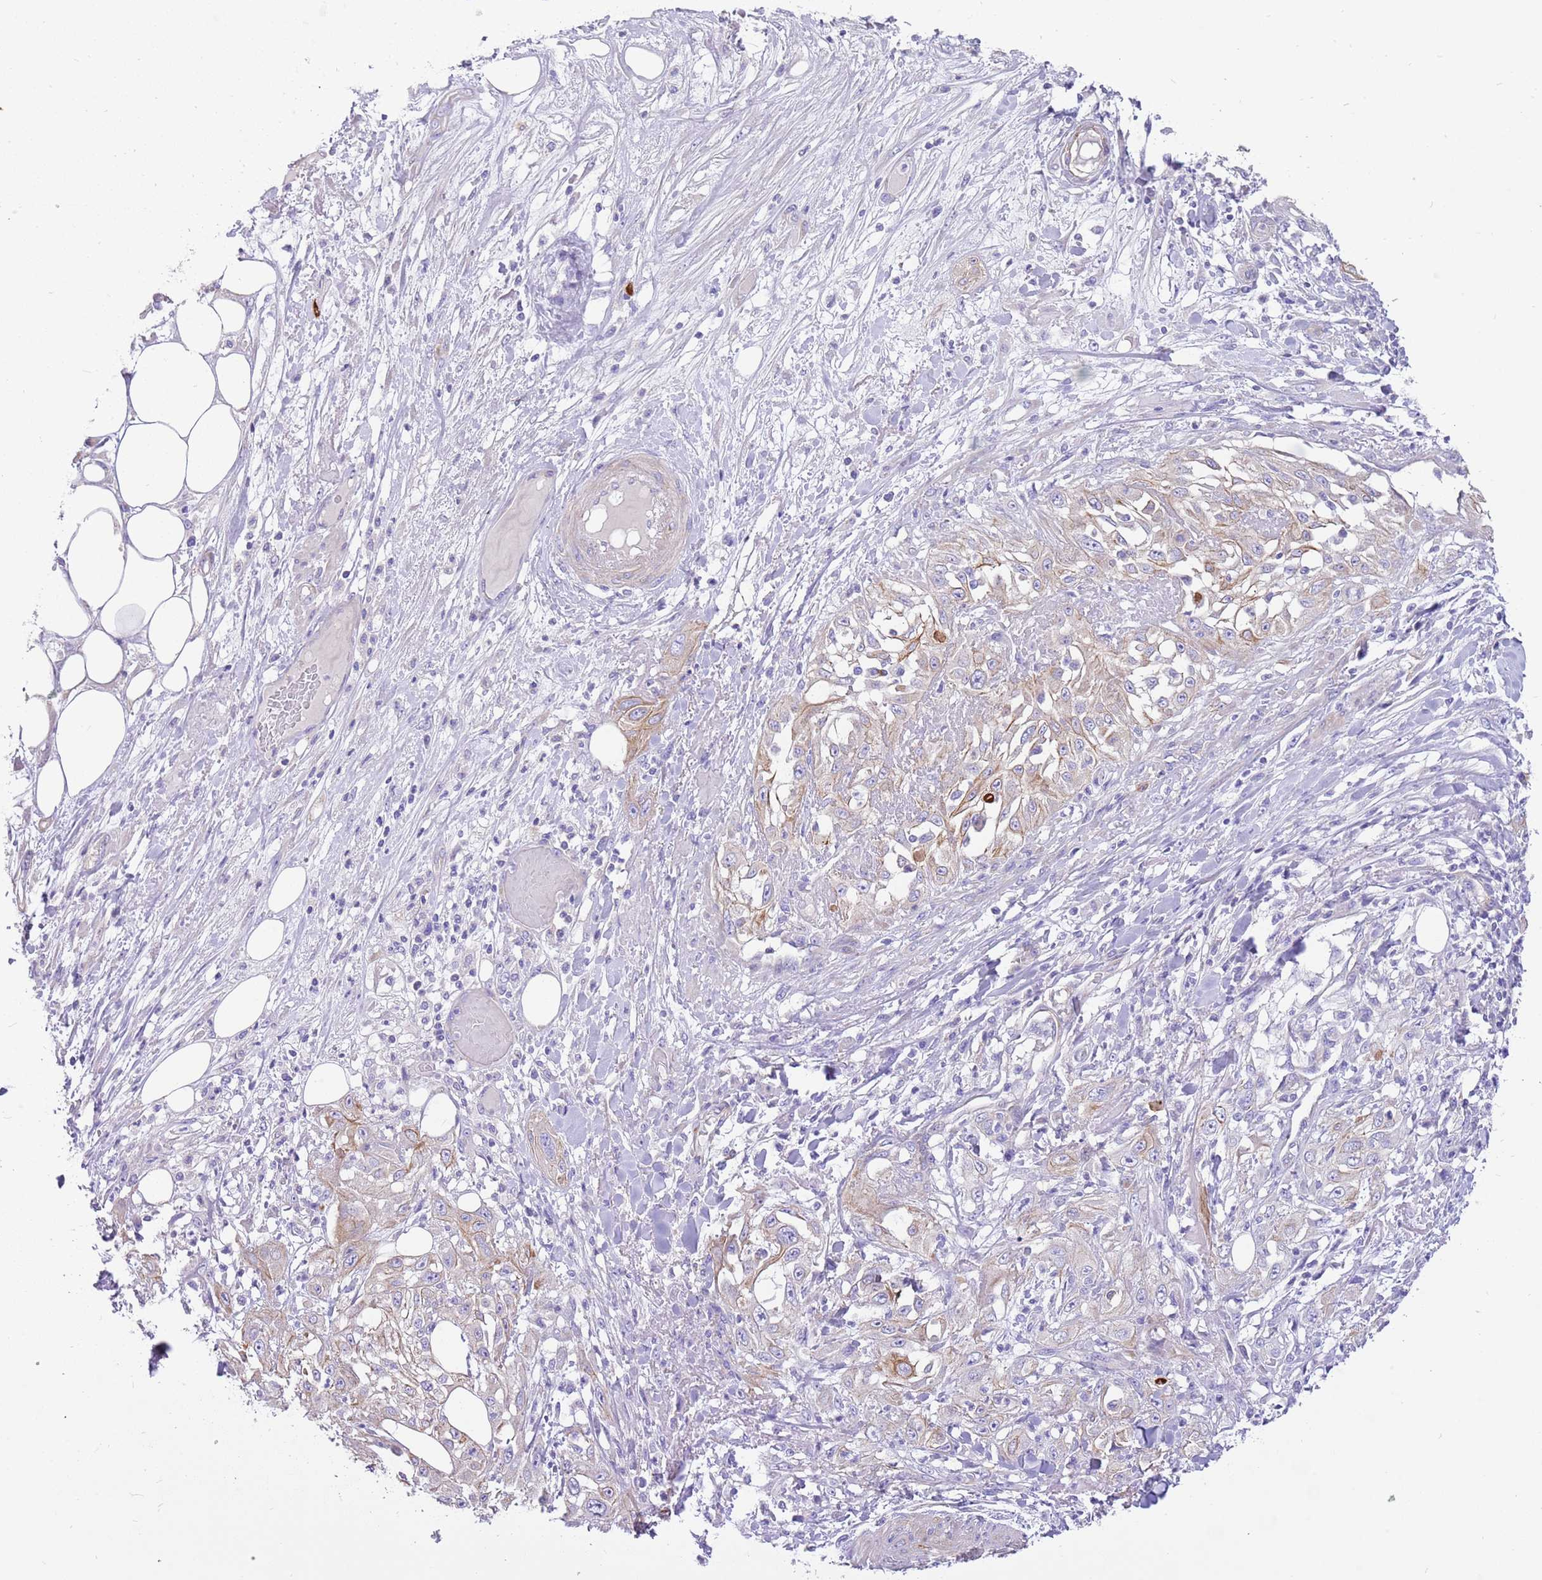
{"staining": {"intensity": "moderate", "quantity": "<25%", "location": "cytoplasmic/membranous"}, "tissue": "skin cancer", "cell_type": "Tumor cells", "image_type": "cancer", "snomed": [{"axis": "morphology", "description": "Squamous cell carcinoma, NOS"}, {"axis": "morphology", "description": "Squamous cell carcinoma, metastatic, NOS"}, {"axis": "topography", "description": "Skin"}, {"axis": "topography", "description": "Lymph node"}], "caption": "Immunohistochemical staining of human skin cancer (squamous cell carcinoma) reveals low levels of moderate cytoplasmic/membranous protein expression in about <25% of tumor cells. The staining is performed using DAB brown chromogen to label protein expression. The nuclei are counter-stained blue using hematoxylin.", "gene": "SERINC3", "patient": {"sex": "male", "age": 75}}